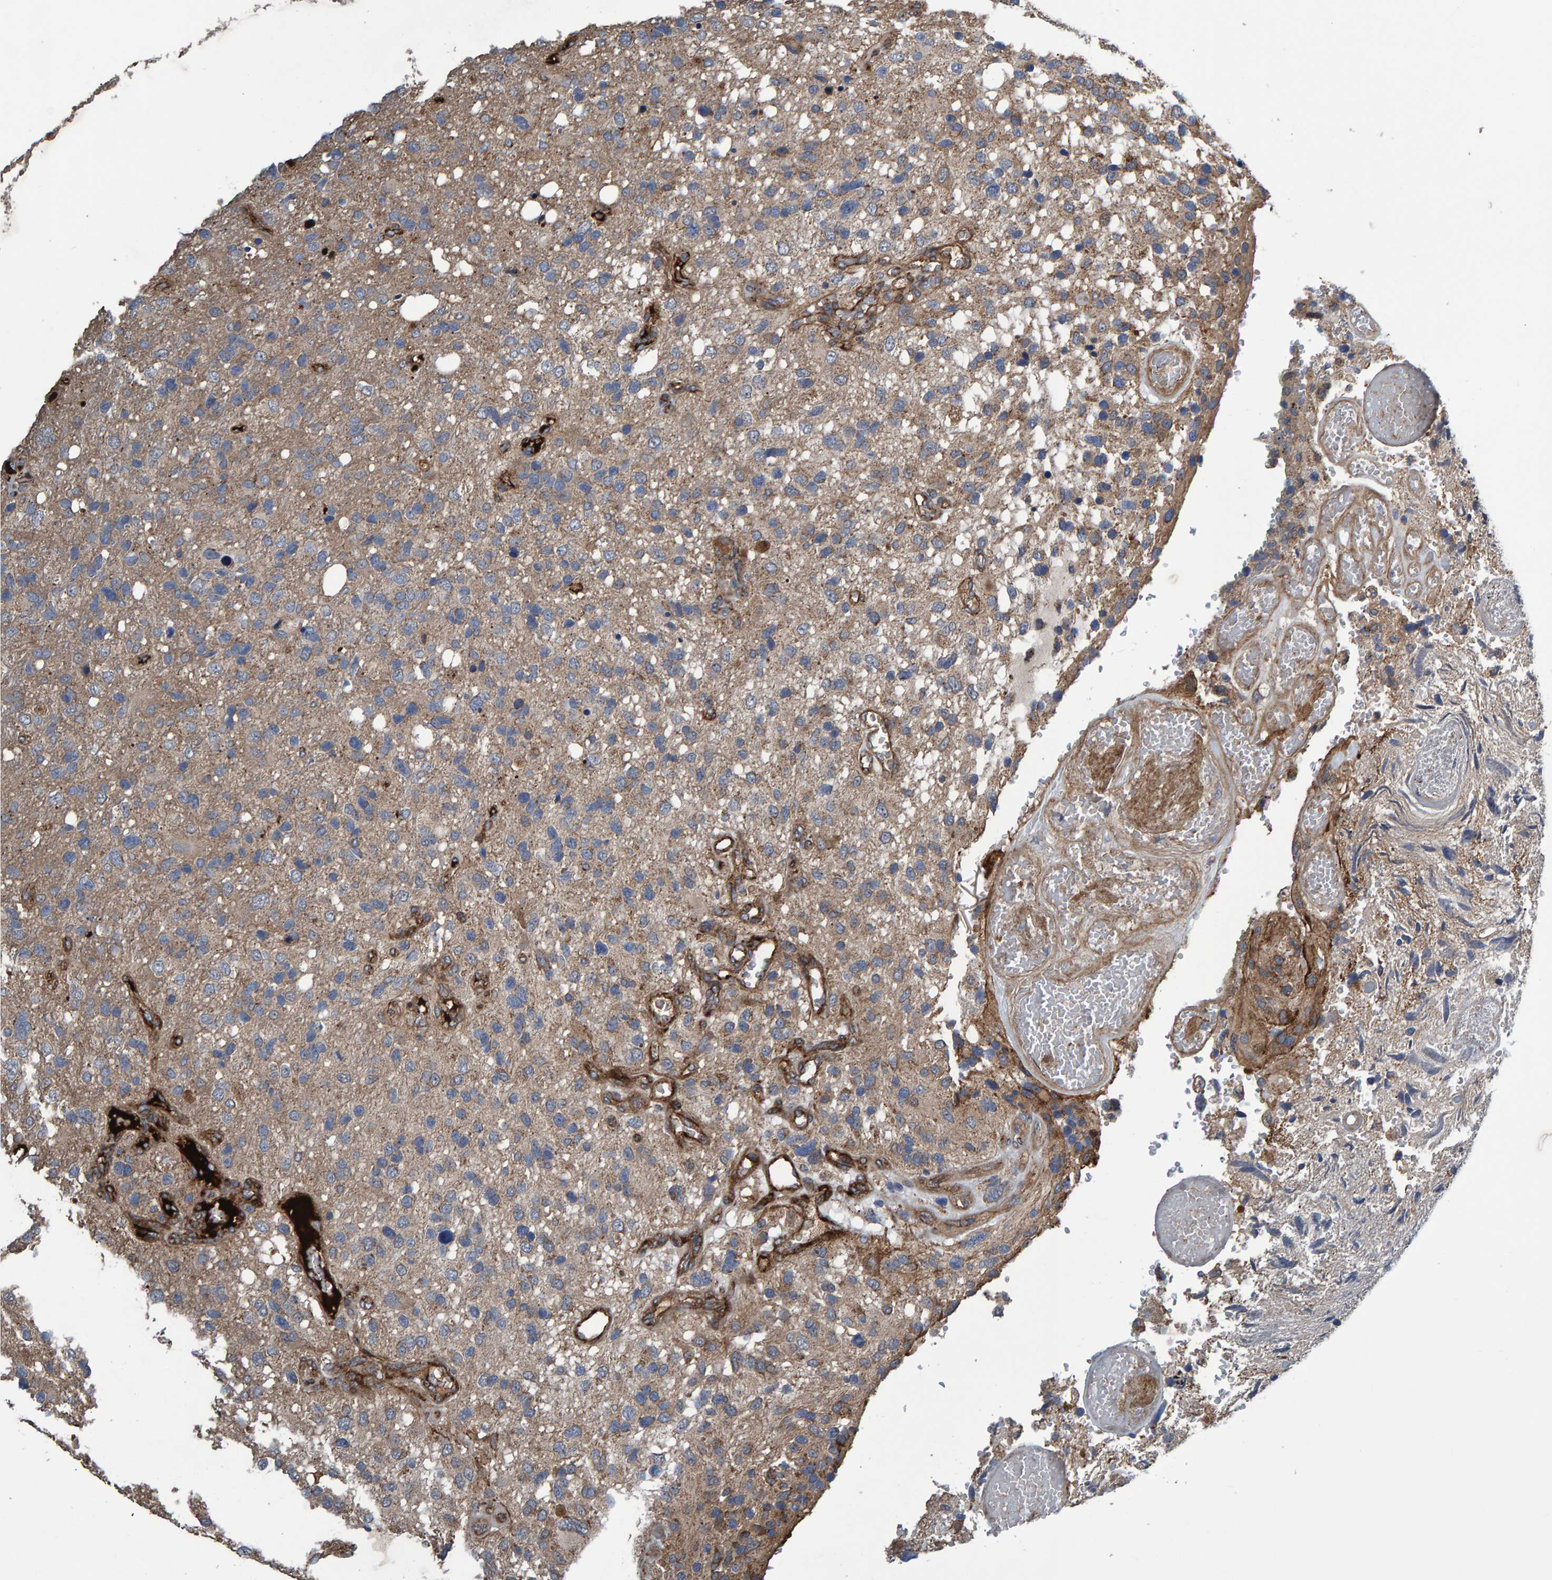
{"staining": {"intensity": "moderate", "quantity": "<25%", "location": "cytoplasmic/membranous"}, "tissue": "glioma", "cell_type": "Tumor cells", "image_type": "cancer", "snomed": [{"axis": "morphology", "description": "Glioma, malignant, High grade"}, {"axis": "topography", "description": "Brain"}], "caption": "Moderate cytoplasmic/membranous positivity is appreciated in about <25% of tumor cells in glioma.", "gene": "SLIT2", "patient": {"sex": "female", "age": 58}}